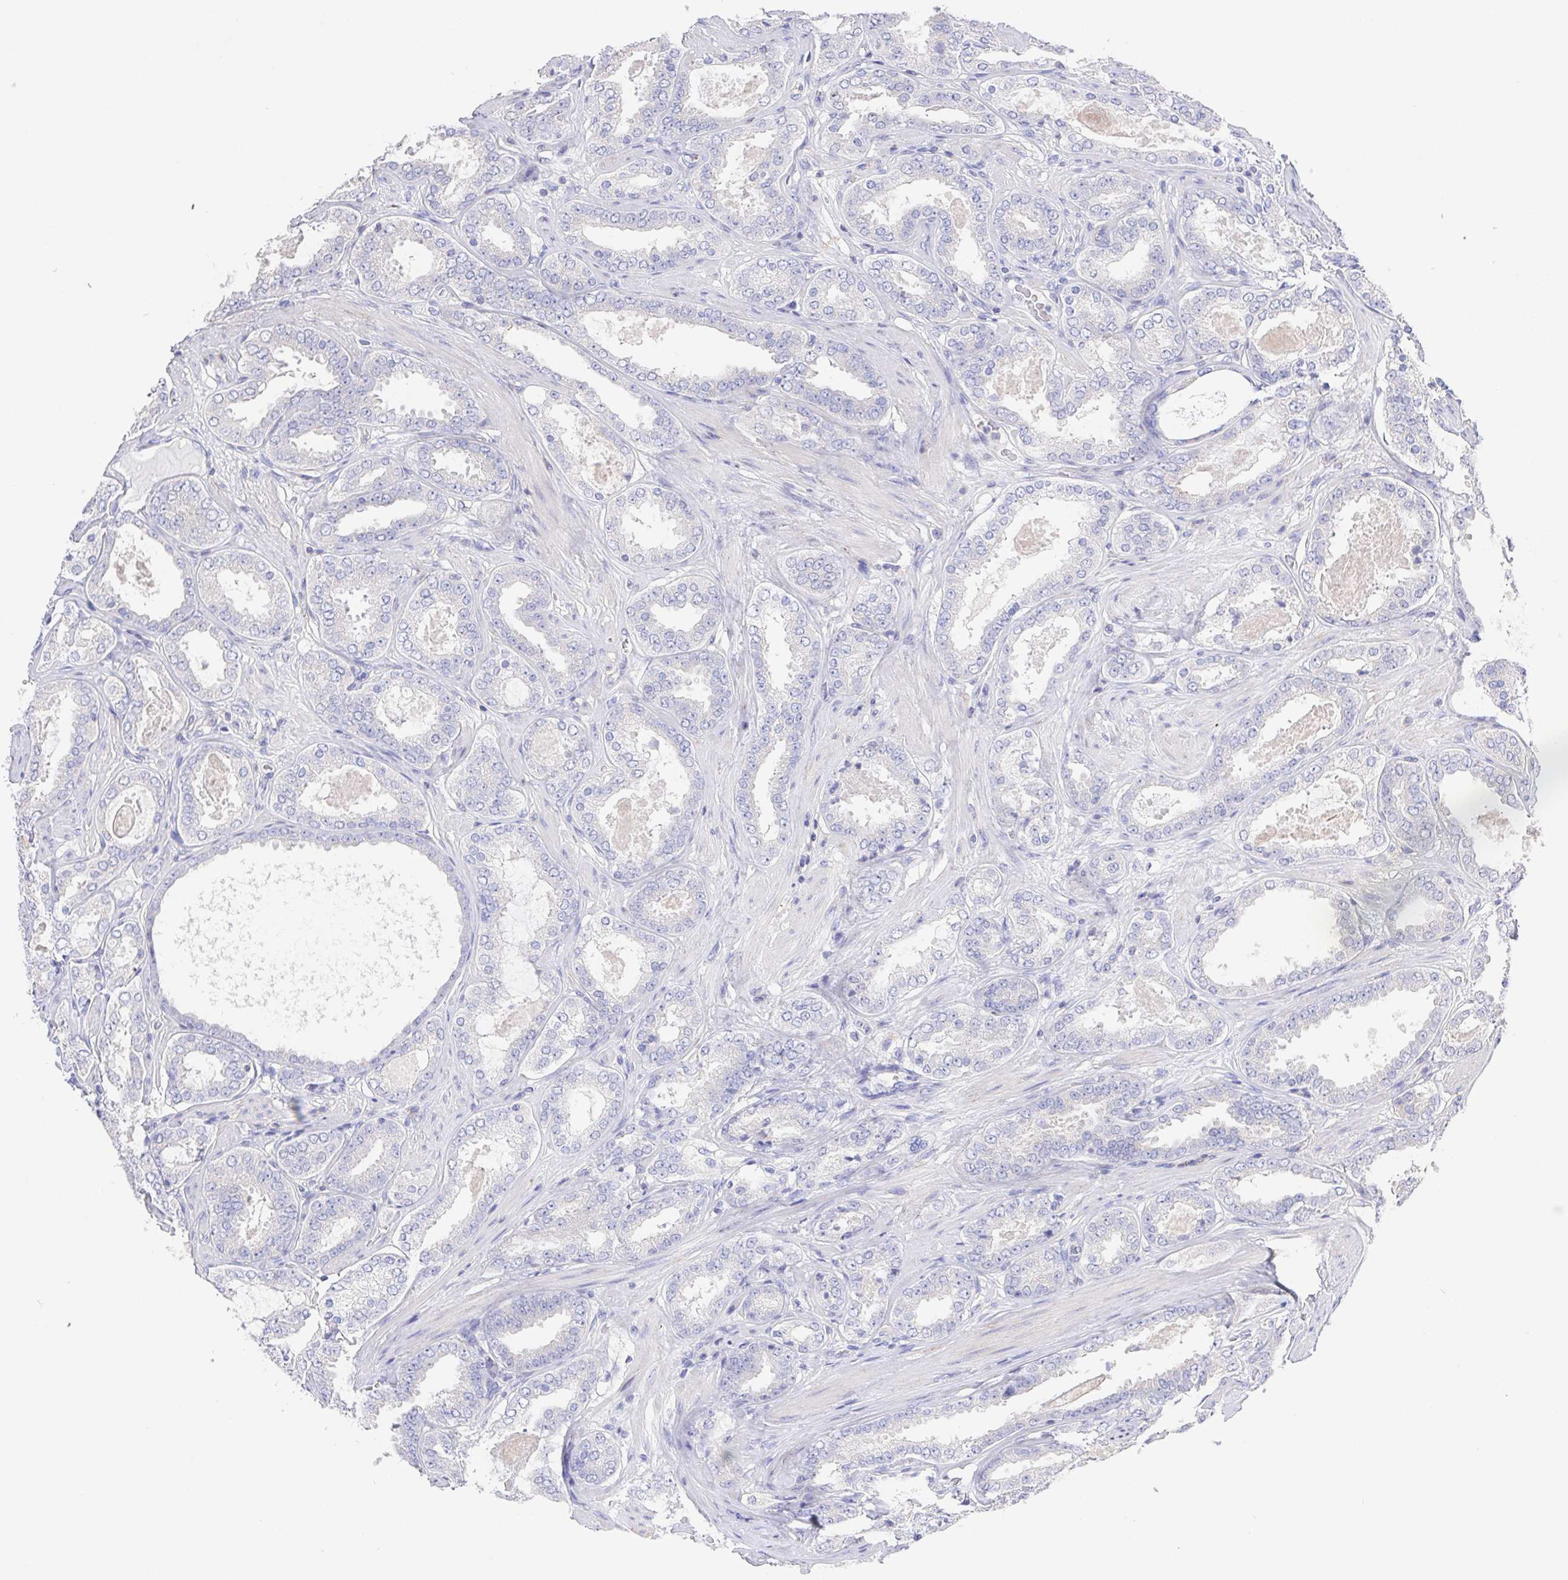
{"staining": {"intensity": "negative", "quantity": "none", "location": "none"}, "tissue": "prostate cancer", "cell_type": "Tumor cells", "image_type": "cancer", "snomed": [{"axis": "morphology", "description": "Adenocarcinoma, High grade"}, {"axis": "topography", "description": "Prostate"}], "caption": "The micrograph shows no staining of tumor cells in prostate adenocarcinoma (high-grade).", "gene": "PRG3", "patient": {"sex": "male", "age": 63}}